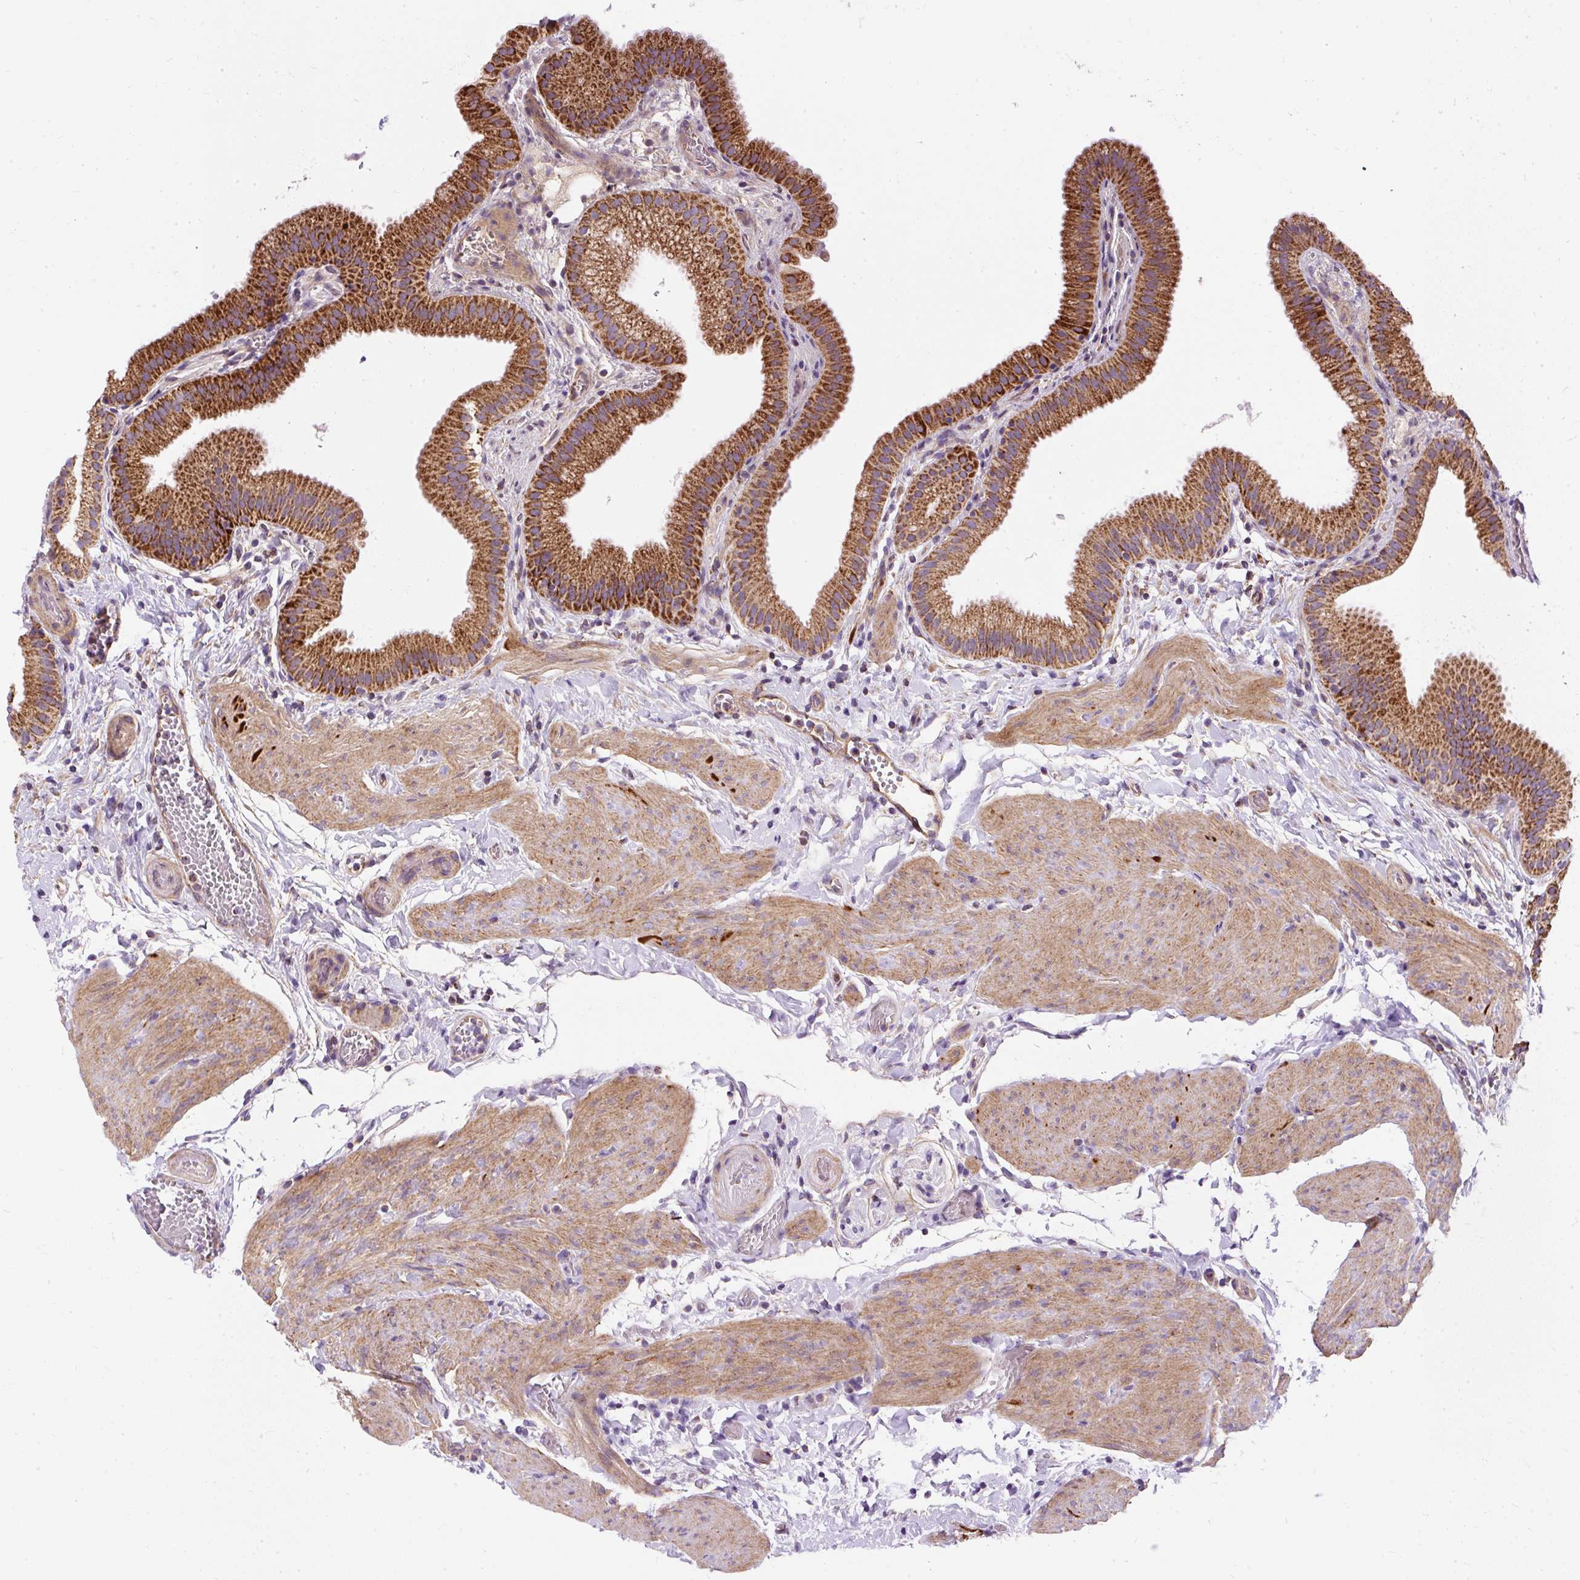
{"staining": {"intensity": "strong", "quantity": ">75%", "location": "cytoplasmic/membranous"}, "tissue": "gallbladder", "cell_type": "Glandular cells", "image_type": "normal", "snomed": [{"axis": "morphology", "description": "Normal tissue, NOS"}, {"axis": "topography", "description": "Gallbladder"}], "caption": "A micrograph showing strong cytoplasmic/membranous positivity in about >75% of glandular cells in normal gallbladder, as visualized by brown immunohistochemical staining.", "gene": "CEP290", "patient": {"sex": "female", "age": 63}}